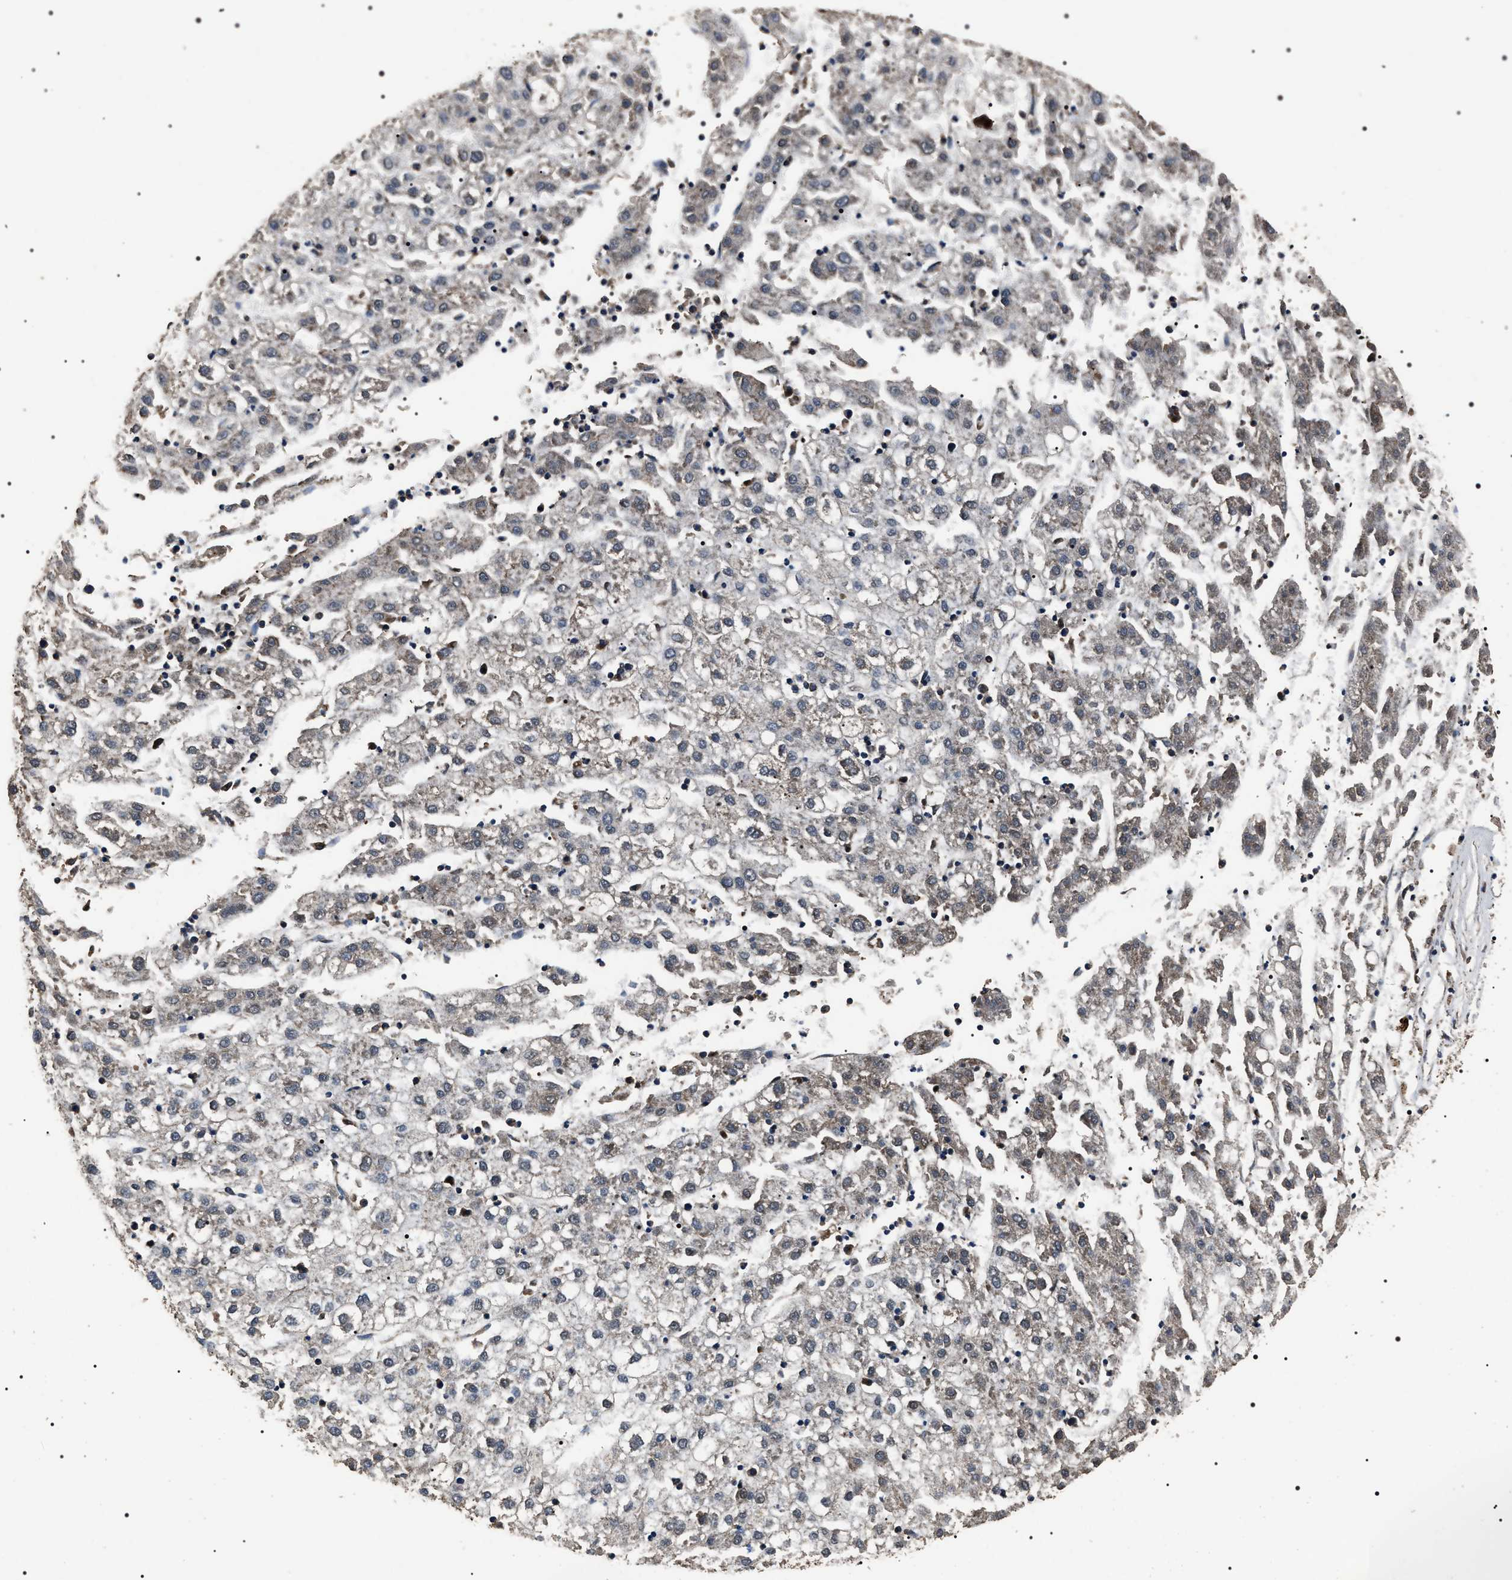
{"staining": {"intensity": "weak", "quantity": "<25%", "location": "cytoplasmic/membranous"}, "tissue": "liver cancer", "cell_type": "Tumor cells", "image_type": "cancer", "snomed": [{"axis": "morphology", "description": "Carcinoma, Hepatocellular, NOS"}, {"axis": "topography", "description": "Liver"}], "caption": "Immunohistochemistry micrograph of human liver hepatocellular carcinoma stained for a protein (brown), which shows no expression in tumor cells. (Stains: DAB immunohistochemistry (IHC) with hematoxylin counter stain, Microscopy: brightfield microscopy at high magnification).", "gene": "HSCB", "patient": {"sex": "male", "age": 72}}